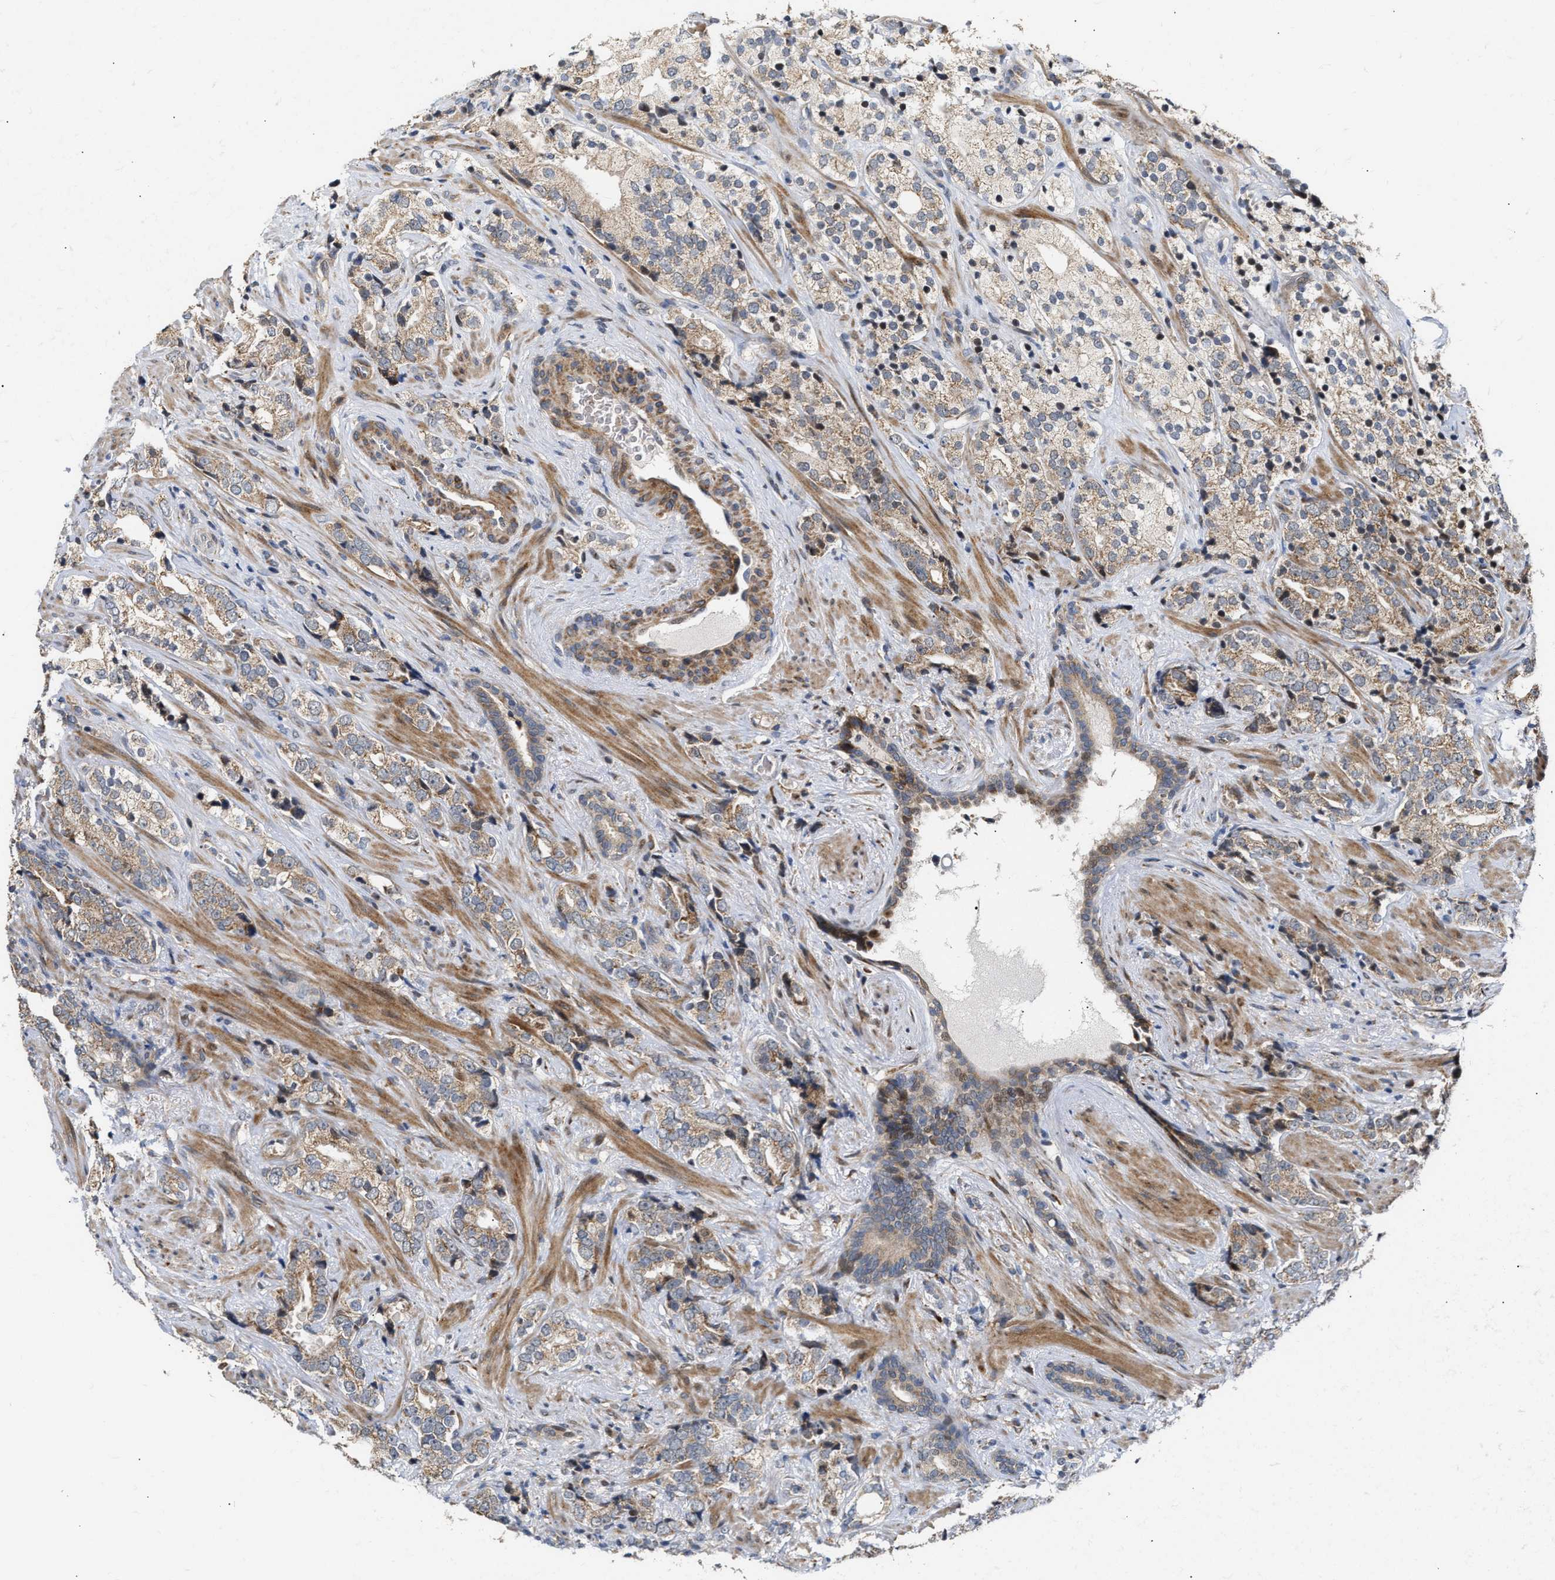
{"staining": {"intensity": "moderate", "quantity": ">75%", "location": "cytoplasmic/membranous"}, "tissue": "prostate cancer", "cell_type": "Tumor cells", "image_type": "cancer", "snomed": [{"axis": "morphology", "description": "Adenocarcinoma, High grade"}, {"axis": "topography", "description": "Prostate"}], "caption": "Brown immunohistochemical staining in prostate cancer (adenocarcinoma (high-grade)) shows moderate cytoplasmic/membranous expression in approximately >75% of tumor cells. The staining was performed using DAB to visualize the protein expression in brown, while the nuclei were stained in blue with hematoxylin (Magnification: 20x).", "gene": "DEPTOR", "patient": {"sex": "male", "age": 71}}